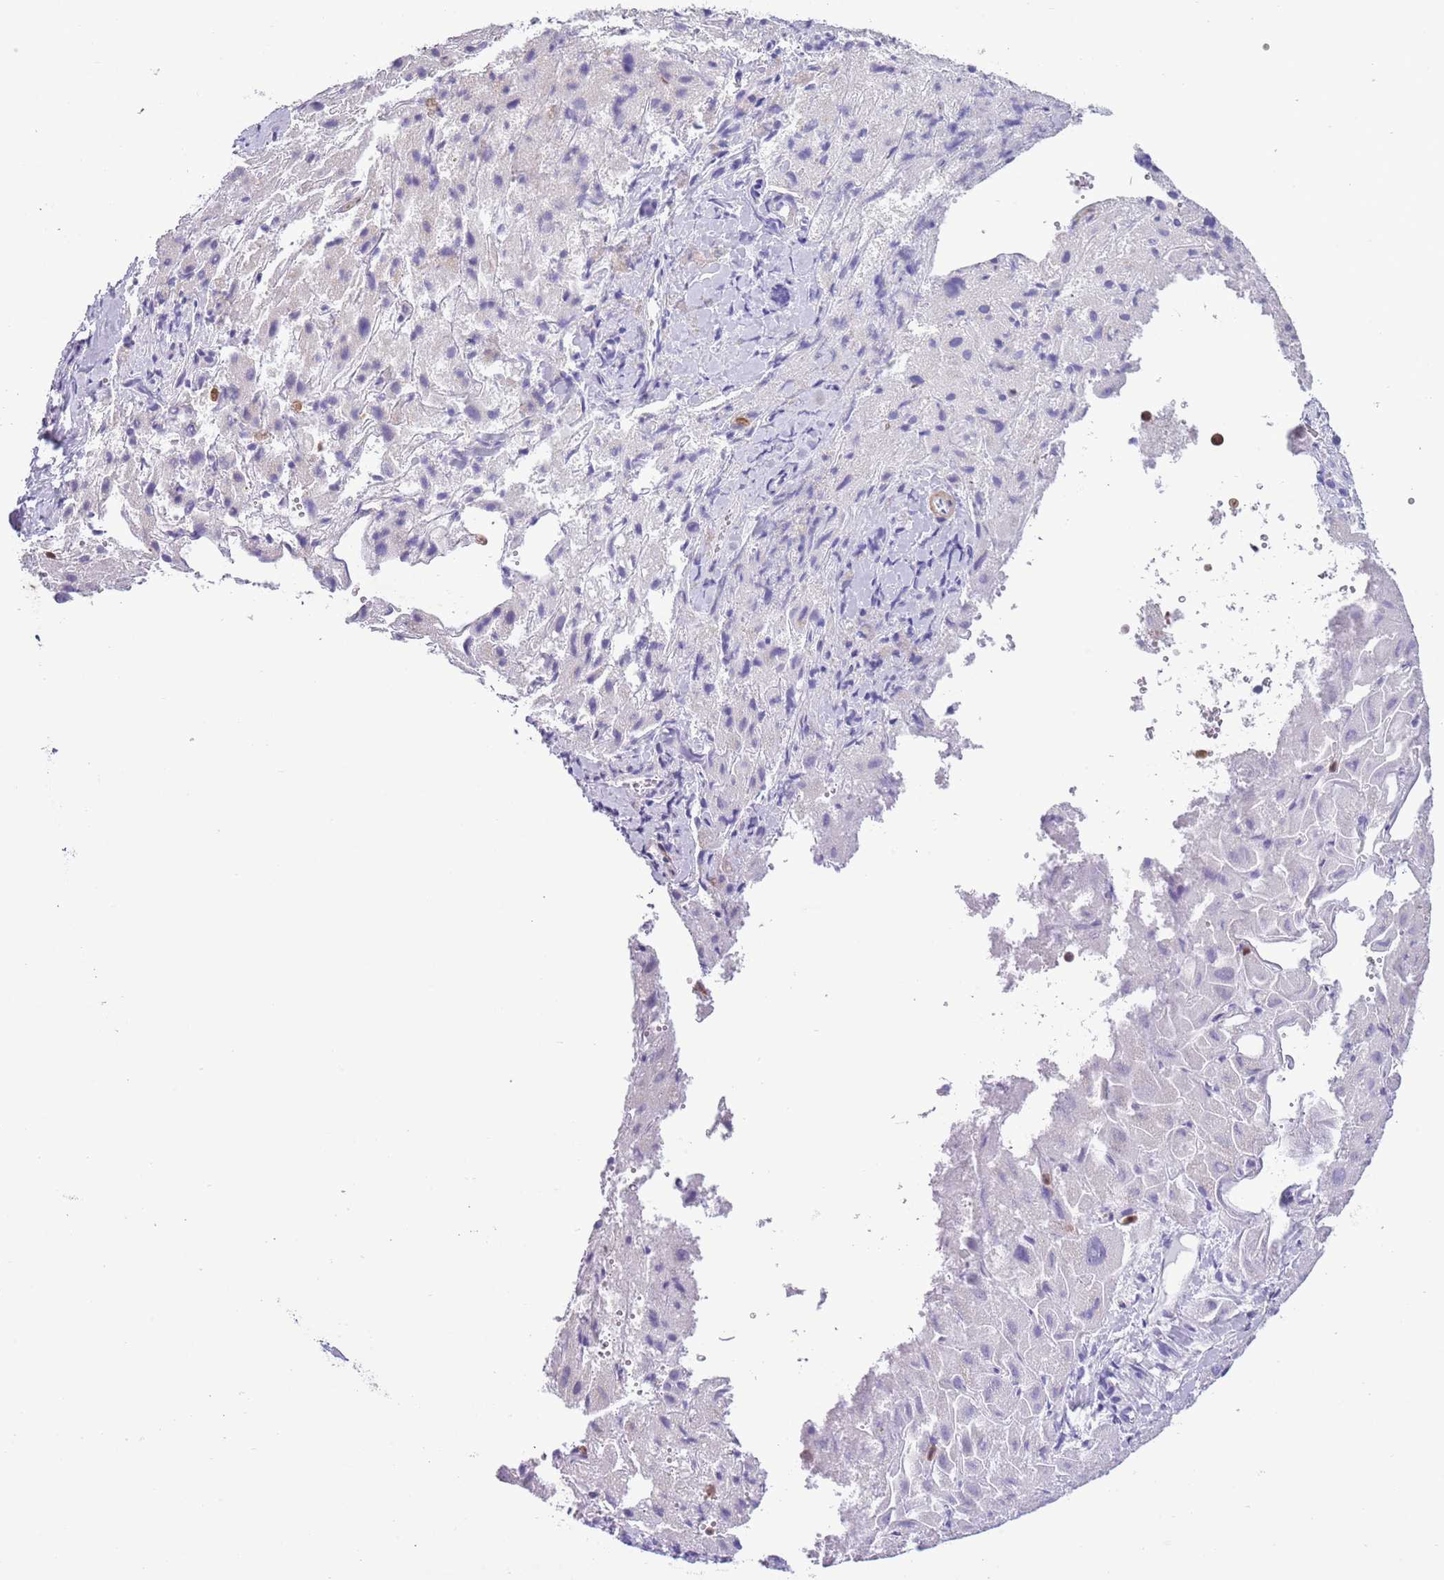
{"staining": {"intensity": "negative", "quantity": "none", "location": "none"}, "tissue": "liver cancer", "cell_type": "Tumor cells", "image_type": "cancer", "snomed": [{"axis": "morphology", "description": "Carcinoma, Hepatocellular, NOS"}, {"axis": "topography", "description": "Liver"}], "caption": "This micrograph is of liver hepatocellular carcinoma stained with immunohistochemistry (IHC) to label a protein in brown with the nuclei are counter-stained blue. There is no staining in tumor cells.", "gene": "OR6M1", "patient": {"sex": "female", "age": 58}}